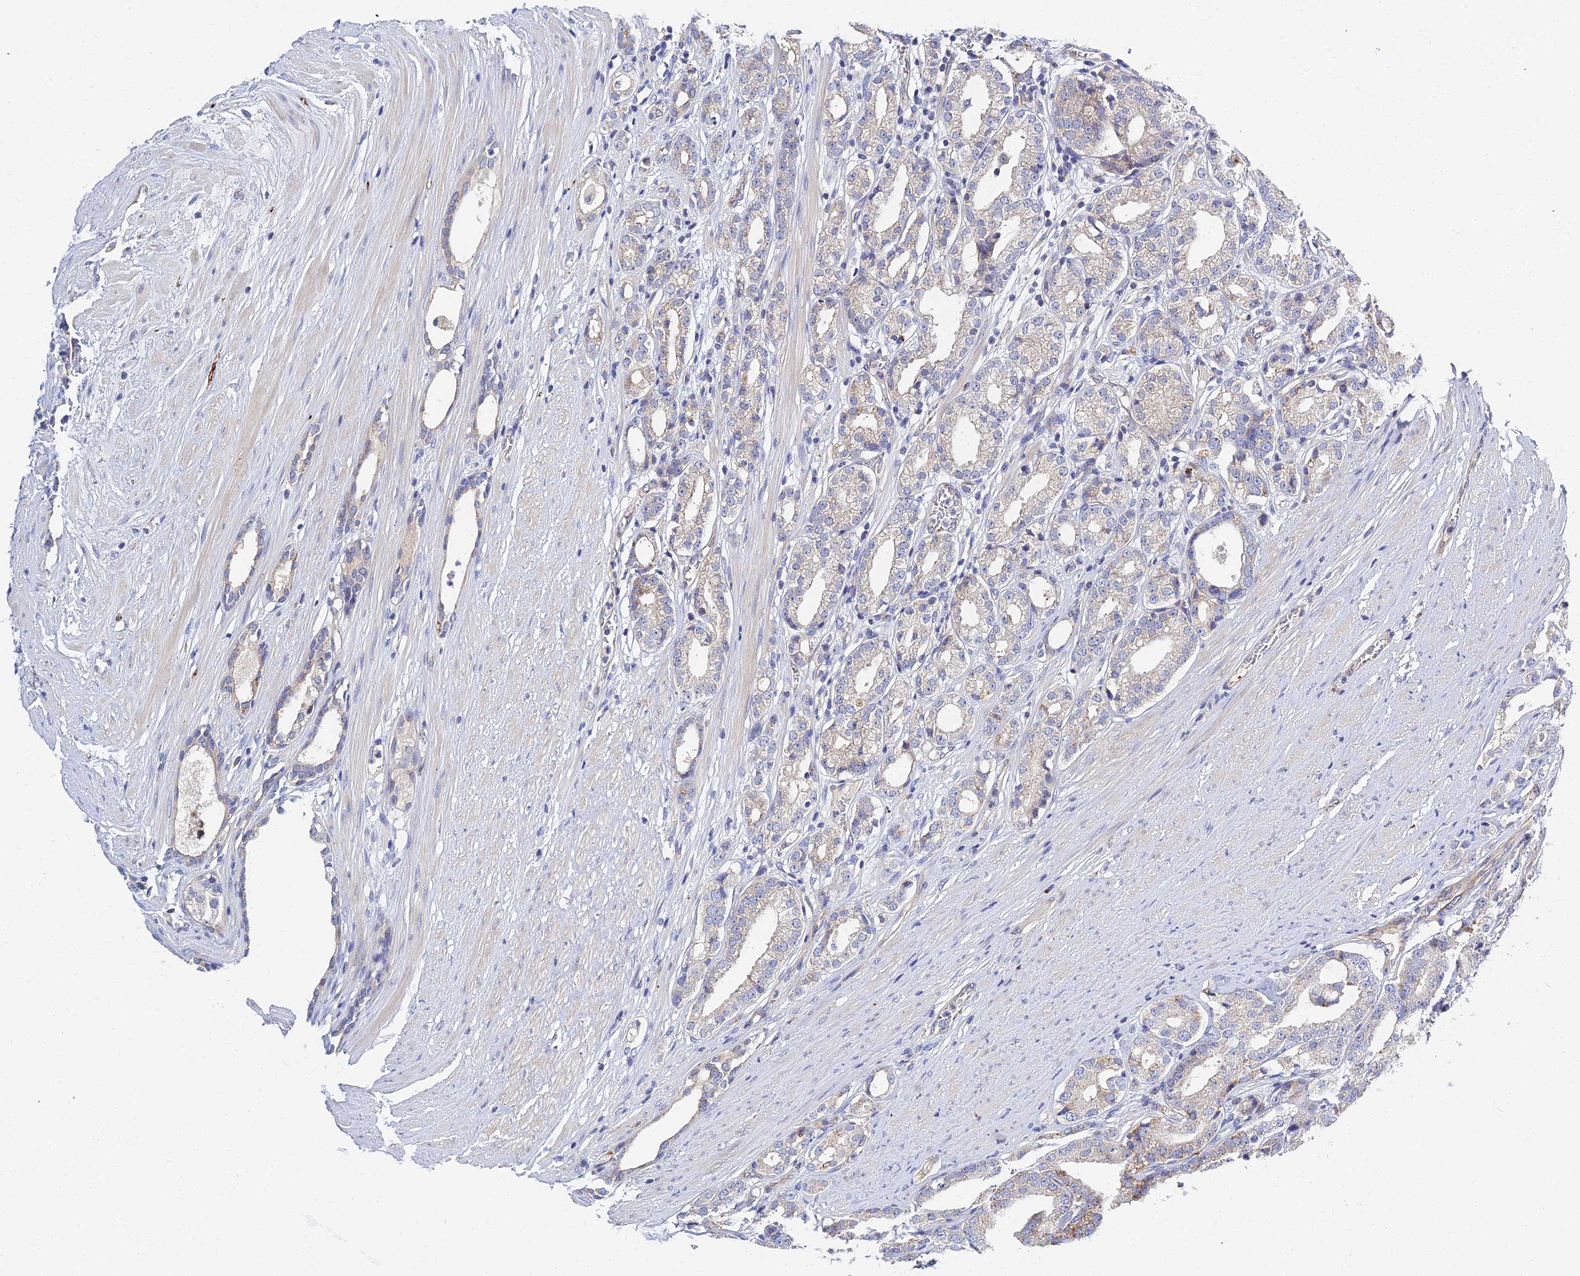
{"staining": {"intensity": "weak", "quantity": "25%-75%", "location": "cytoplasmic/membranous"}, "tissue": "prostate cancer", "cell_type": "Tumor cells", "image_type": "cancer", "snomed": [{"axis": "morphology", "description": "Adenocarcinoma, High grade"}, {"axis": "topography", "description": "Prostate"}], "caption": "Human prostate cancer (adenocarcinoma (high-grade)) stained with a brown dye displays weak cytoplasmic/membranous positive staining in about 25%-75% of tumor cells.", "gene": "APOBEC3H", "patient": {"sex": "male", "age": 69}}